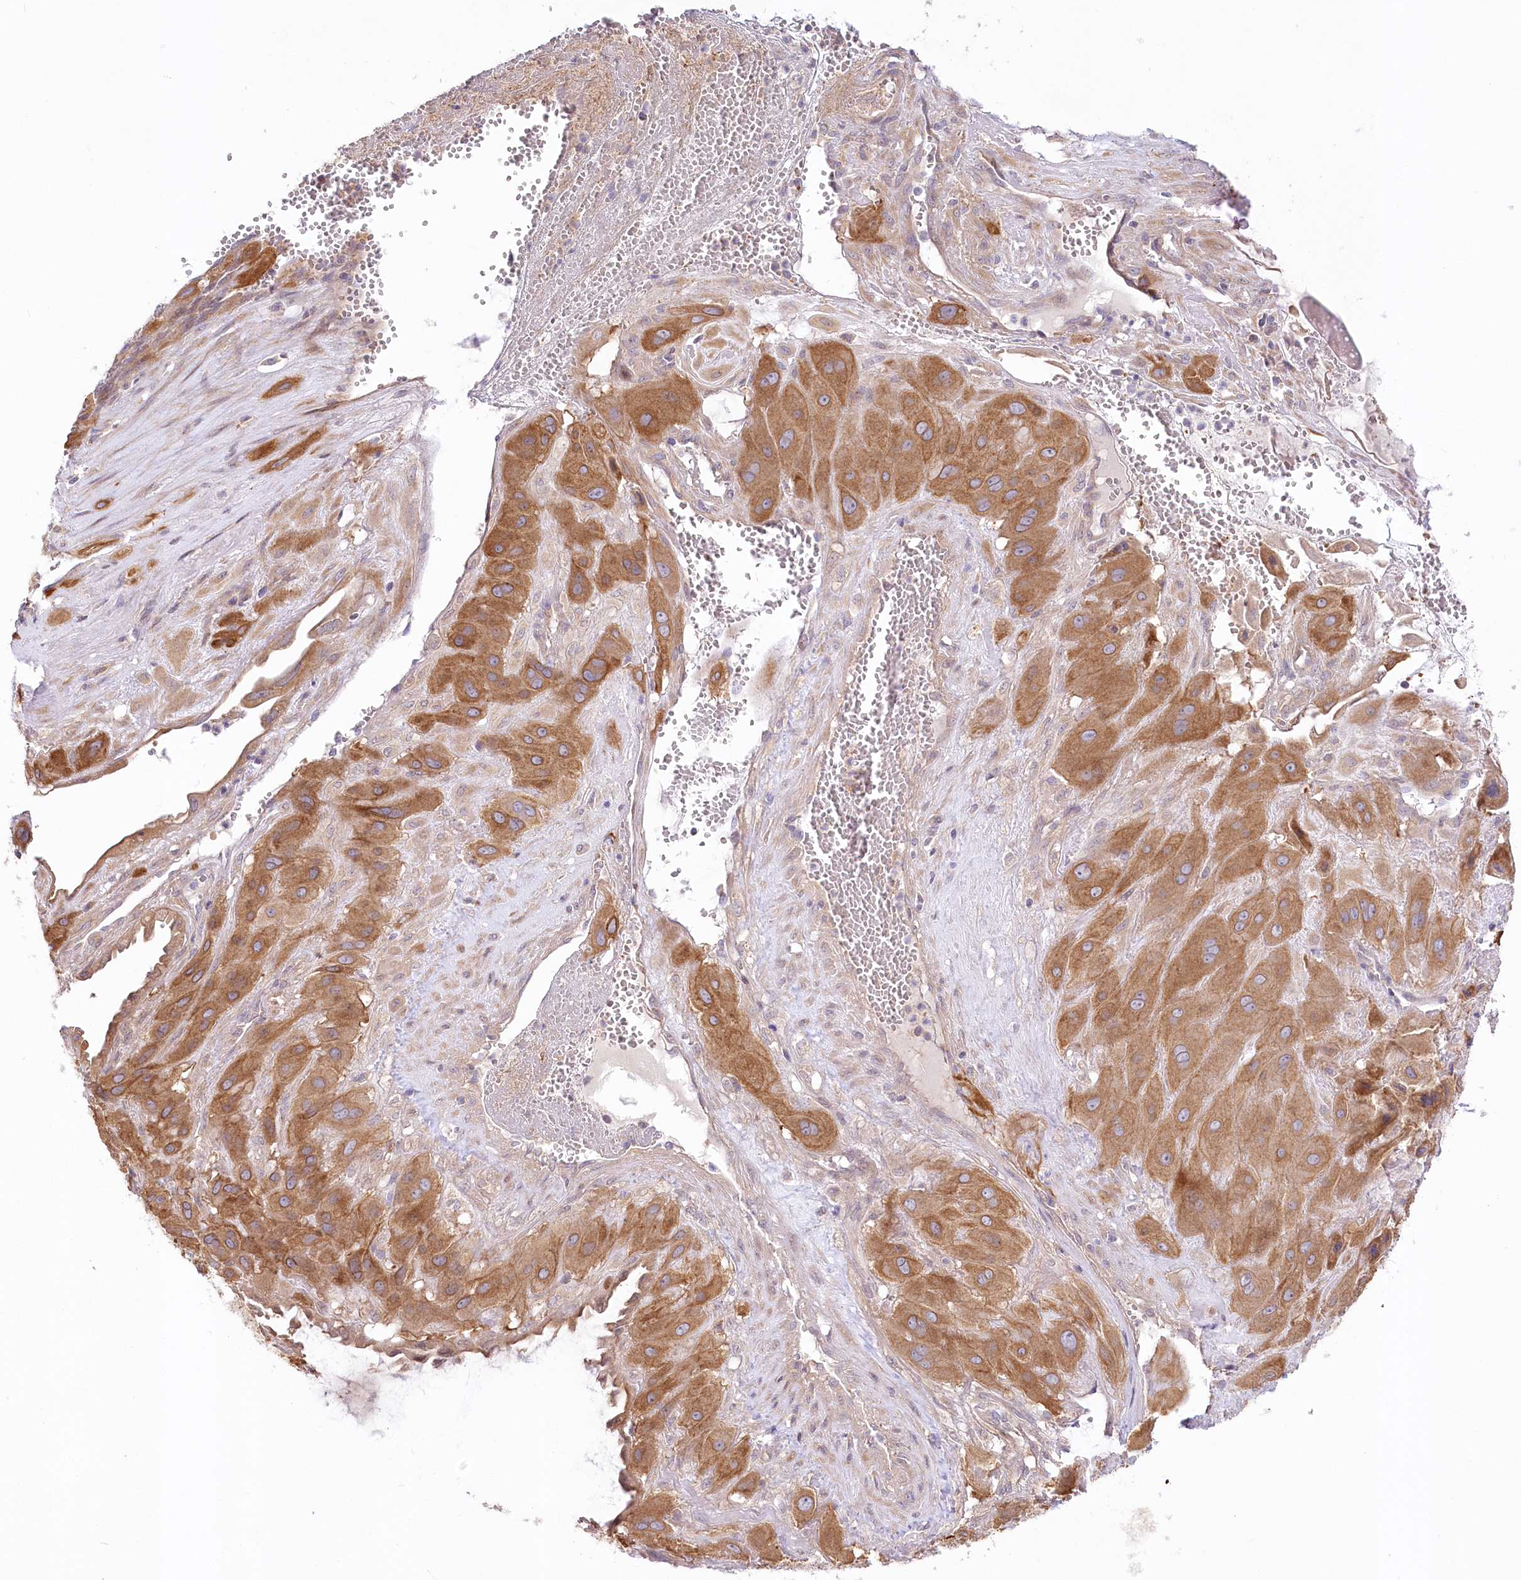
{"staining": {"intensity": "moderate", "quantity": ">75%", "location": "cytoplasmic/membranous"}, "tissue": "cervical cancer", "cell_type": "Tumor cells", "image_type": "cancer", "snomed": [{"axis": "morphology", "description": "Squamous cell carcinoma, NOS"}, {"axis": "topography", "description": "Cervix"}], "caption": "Immunohistochemical staining of human cervical cancer (squamous cell carcinoma) exhibits medium levels of moderate cytoplasmic/membranous protein positivity in about >75% of tumor cells.", "gene": "PYROXD1", "patient": {"sex": "female", "age": 34}}